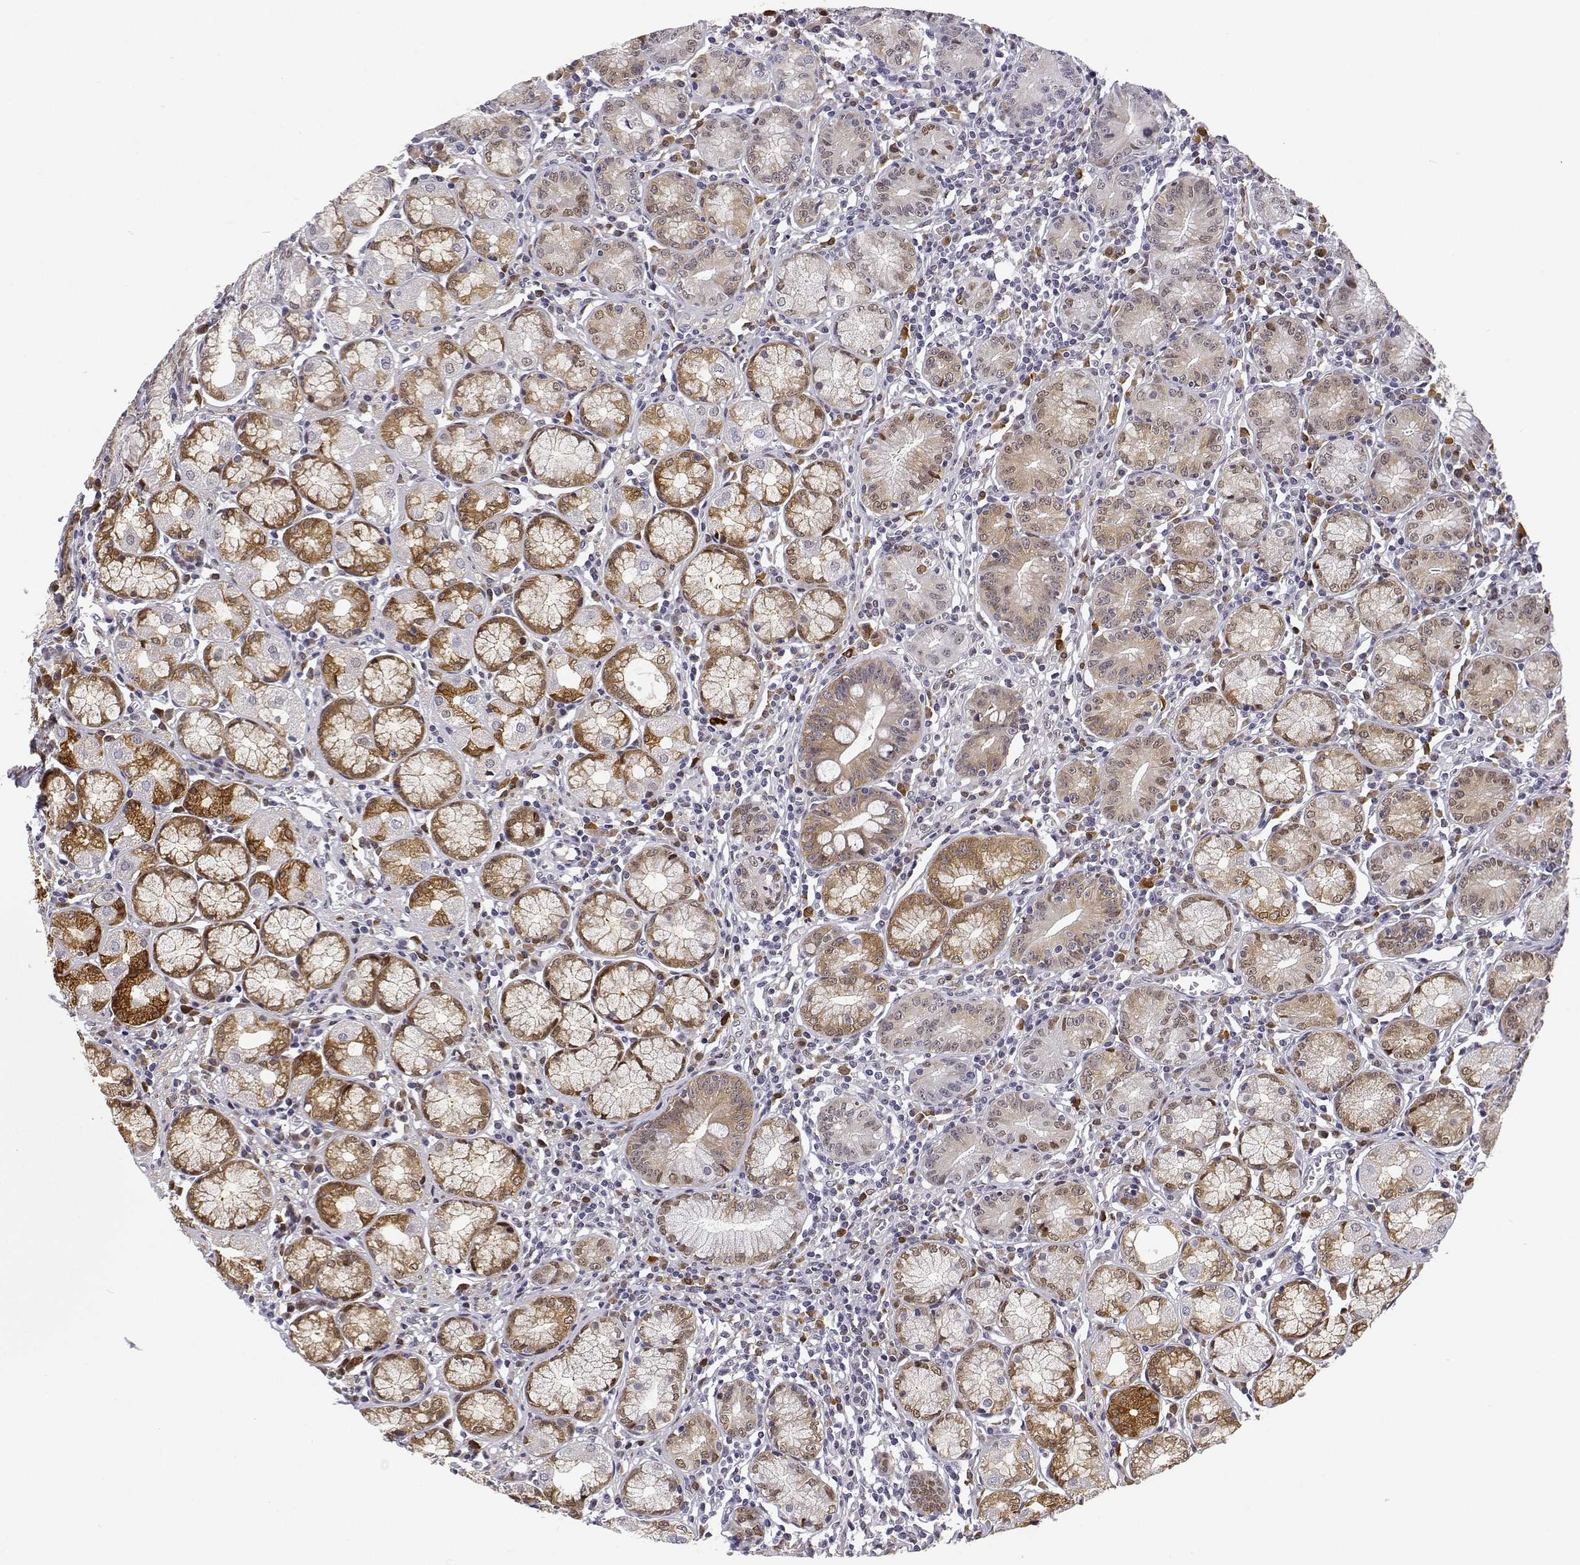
{"staining": {"intensity": "moderate", "quantity": "25%-75%", "location": "cytoplasmic/membranous"}, "tissue": "stomach", "cell_type": "Glandular cells", "image_type": "normal", "snomed": [{"axis": "morphology", "description": "Normal tissue, NOS"}, {"axis": "topography", "description": "Stomach"}], "caption": "Immunohistochemistry (IHC) histopathology image of normal stomach: stomach stained using immunohistochemistry (IHC) displays medium levels of moderate protein expression localized specifically in the cytoplasmic/membranous of glandular cells, appearing as a cytoplasmic/membranous brown color.", "gene": "PHGDH", "patient": {"sex": "male", "age": 55}}